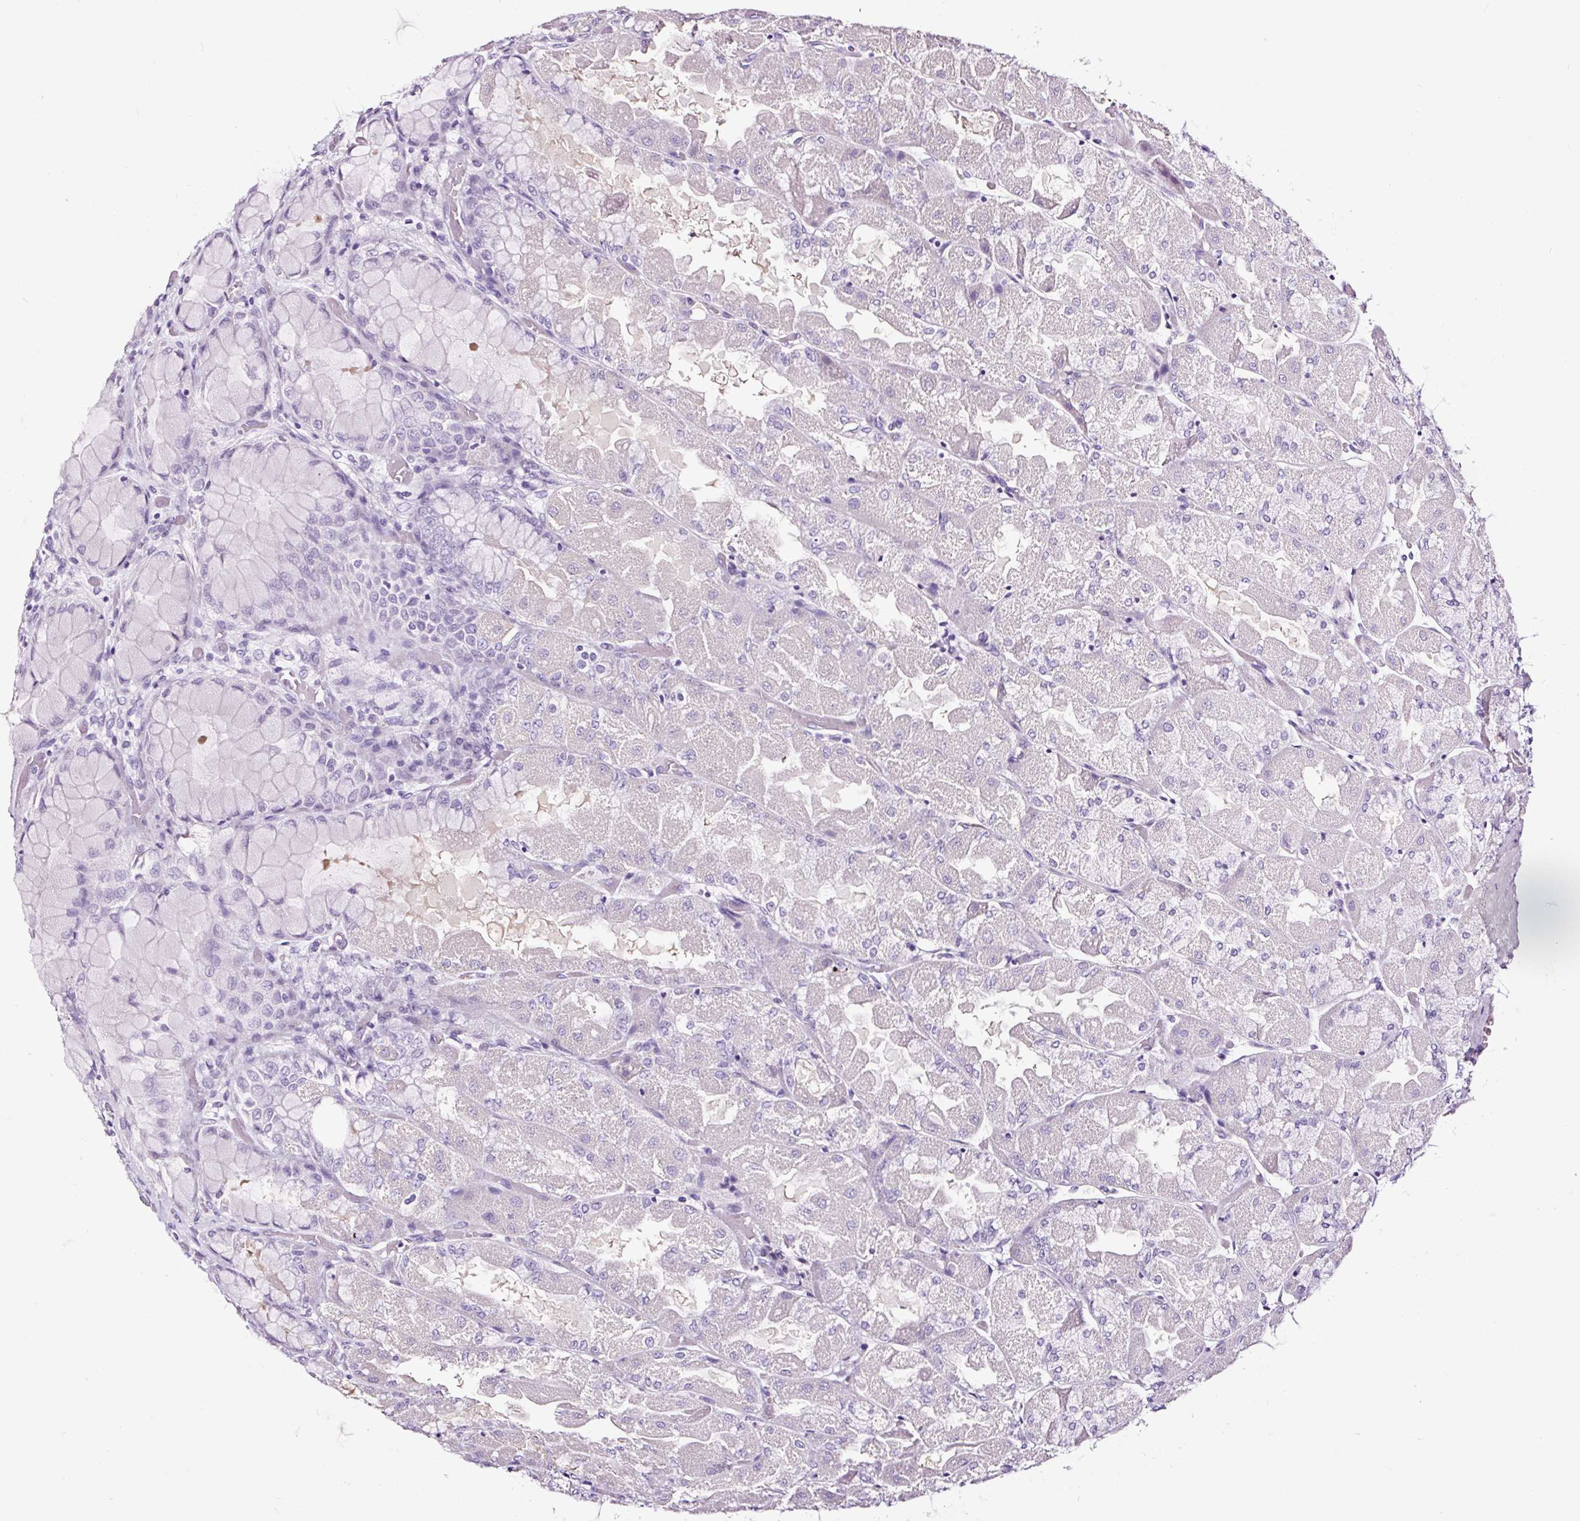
{"staining": {"intensity": "negative", "quantity": "none", "location": "none"}, "tissue": "stomach", "cell_type": "Glandular cells", "image_type": "normal", "snomed": [{"axis": "morphology", "description": "Normal tissue, NOS"}, {"axis": "topography", "description": "Stomach"}], "caption": "Human stomach stained for a protein using immunohistochemistry demonstrates no expression in glandular cells.", "gene": "NPHS2", "patient": {"sex": "female", "age": 61}}